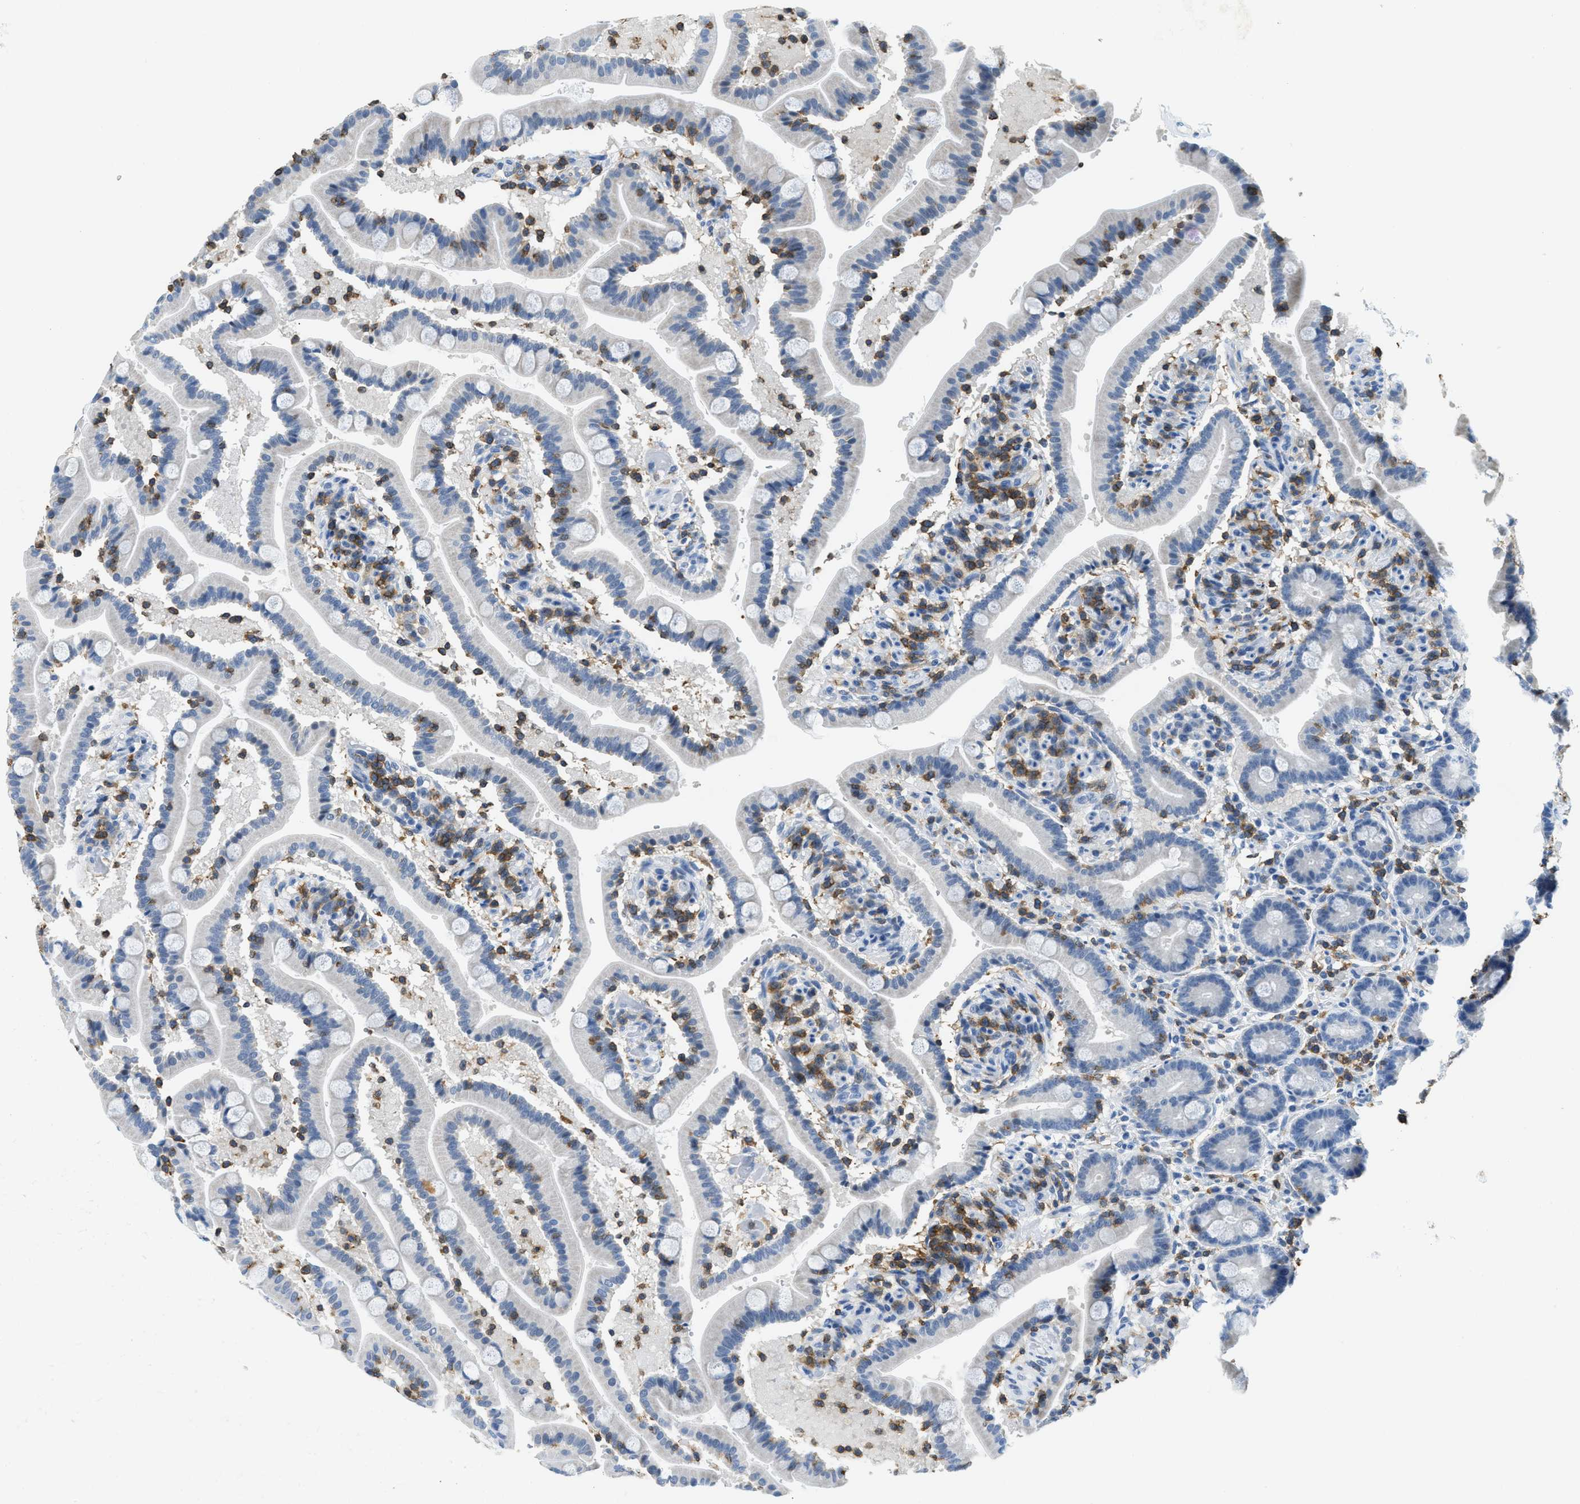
{"staining": {"intensity": "negative", "quantity": "none", "location": "none"}, "tissue": "duodenum", "cell_type": "Glandular cells", "image_type": "normal", "snomed": [{"axis": "morphology", "description": "Normal tissue, NOS"}, {"axis": "topography", "description": "Duodenum"}], "caption": "Glandular cells show no significant protein staining in unremarkable duodenum. (DAB IHC visualized using brightfield microscopy, high magnification).", "gene": "FAM151A", "patient": {"sex": "male", "age": 54}}